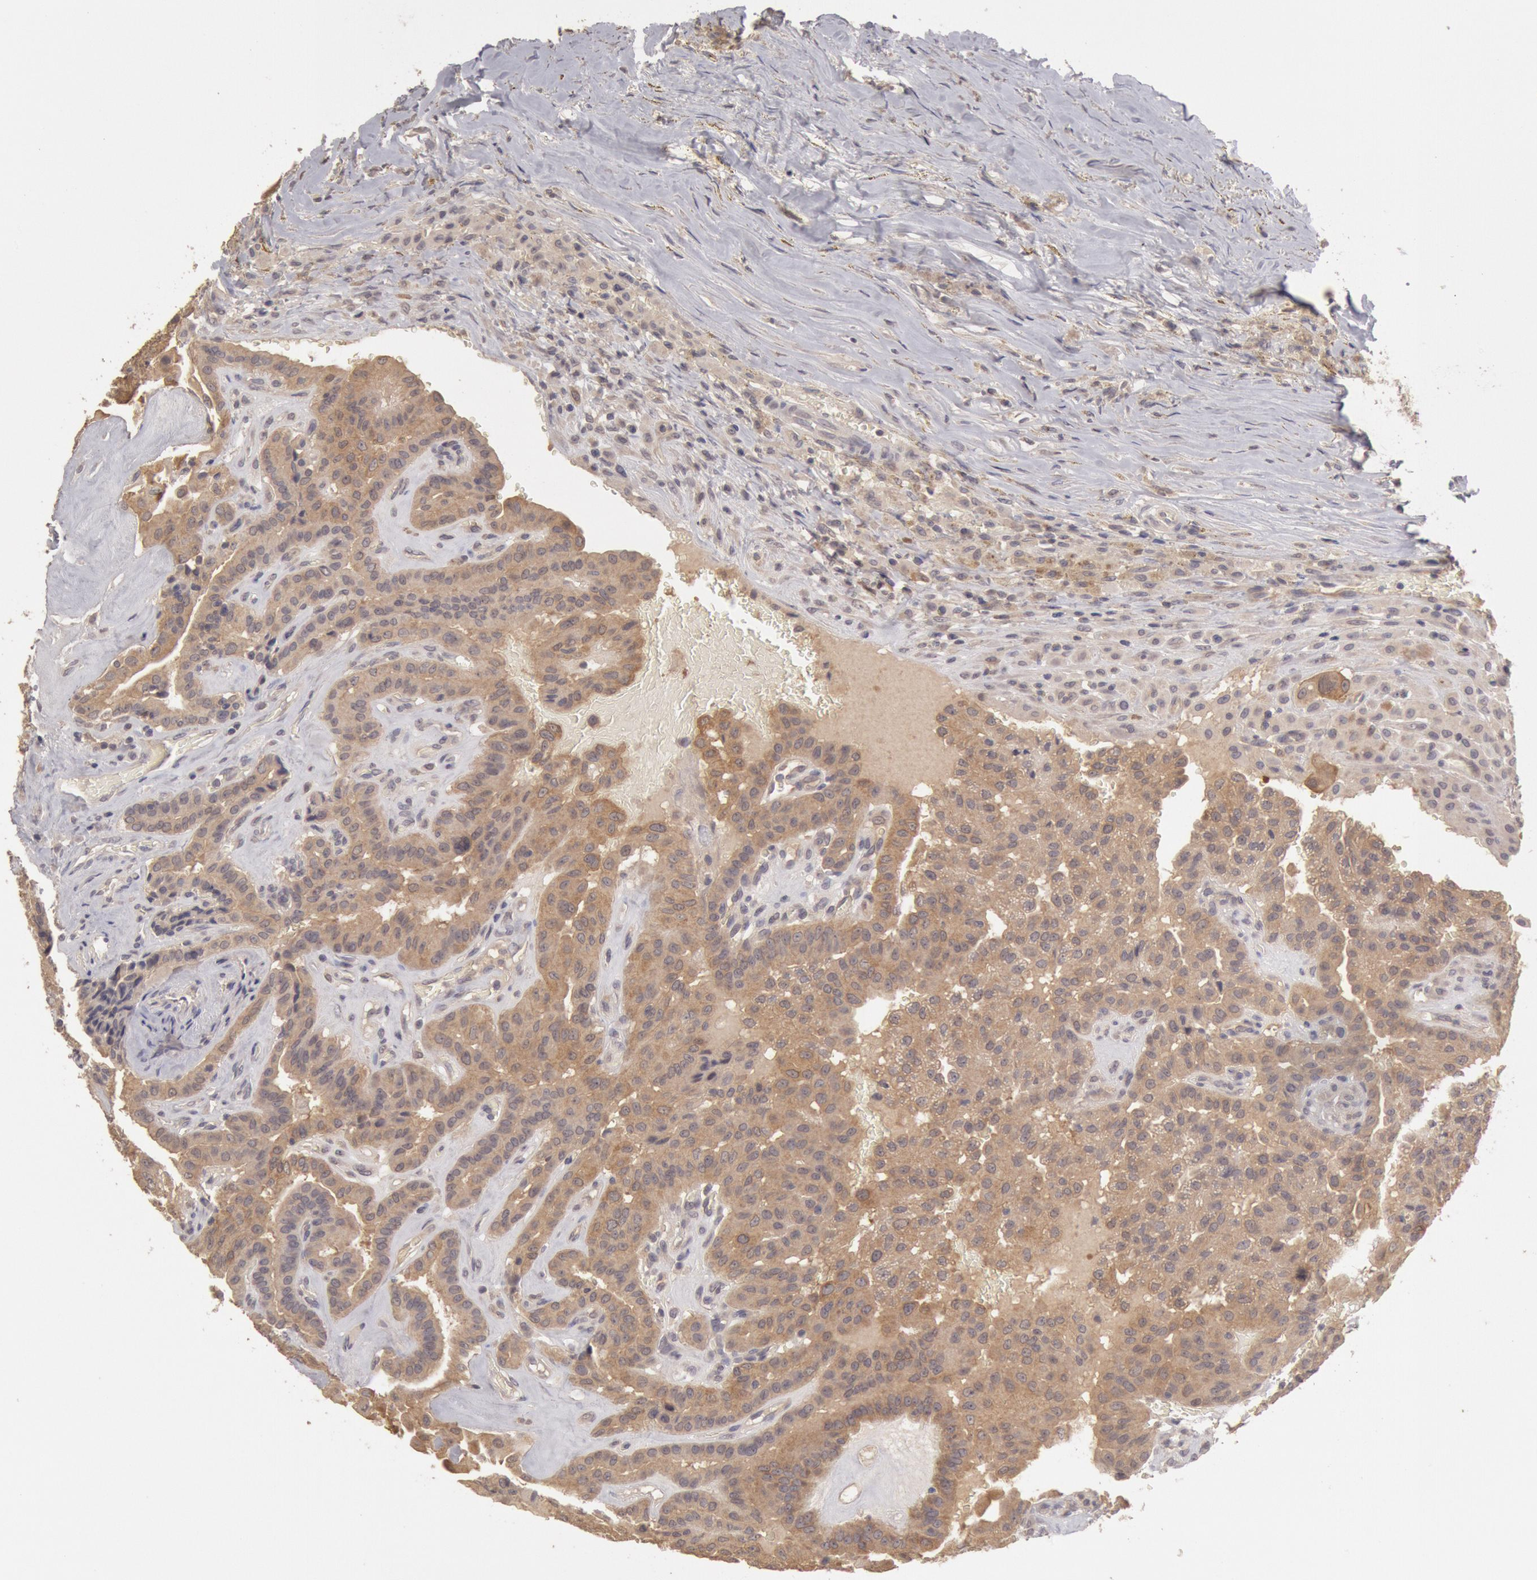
{"staining": {"intensity": "moderate", "quantity": ">75%", "location": "cytoplasmic/membranous"}, "tissue": "thyroid cancer", "cell_type": "Tumor cells", "image_type": "cancer", "snomed": [{"axis": "morphology", "description": "Papillary adenocarcinoma, NOS"}, {"axis": "topography", "description": "Thyroid gland"}], "caption": "Brown immunohistochemical staining in thyroid cancer (papillary adenocarcinoma) demonstrates moderate cytoplasmic/membranous positivity in approximately >75% of tumor cells.", "gene": "ZFP36L1", "patient": {"sex": "male", "age": 87}}